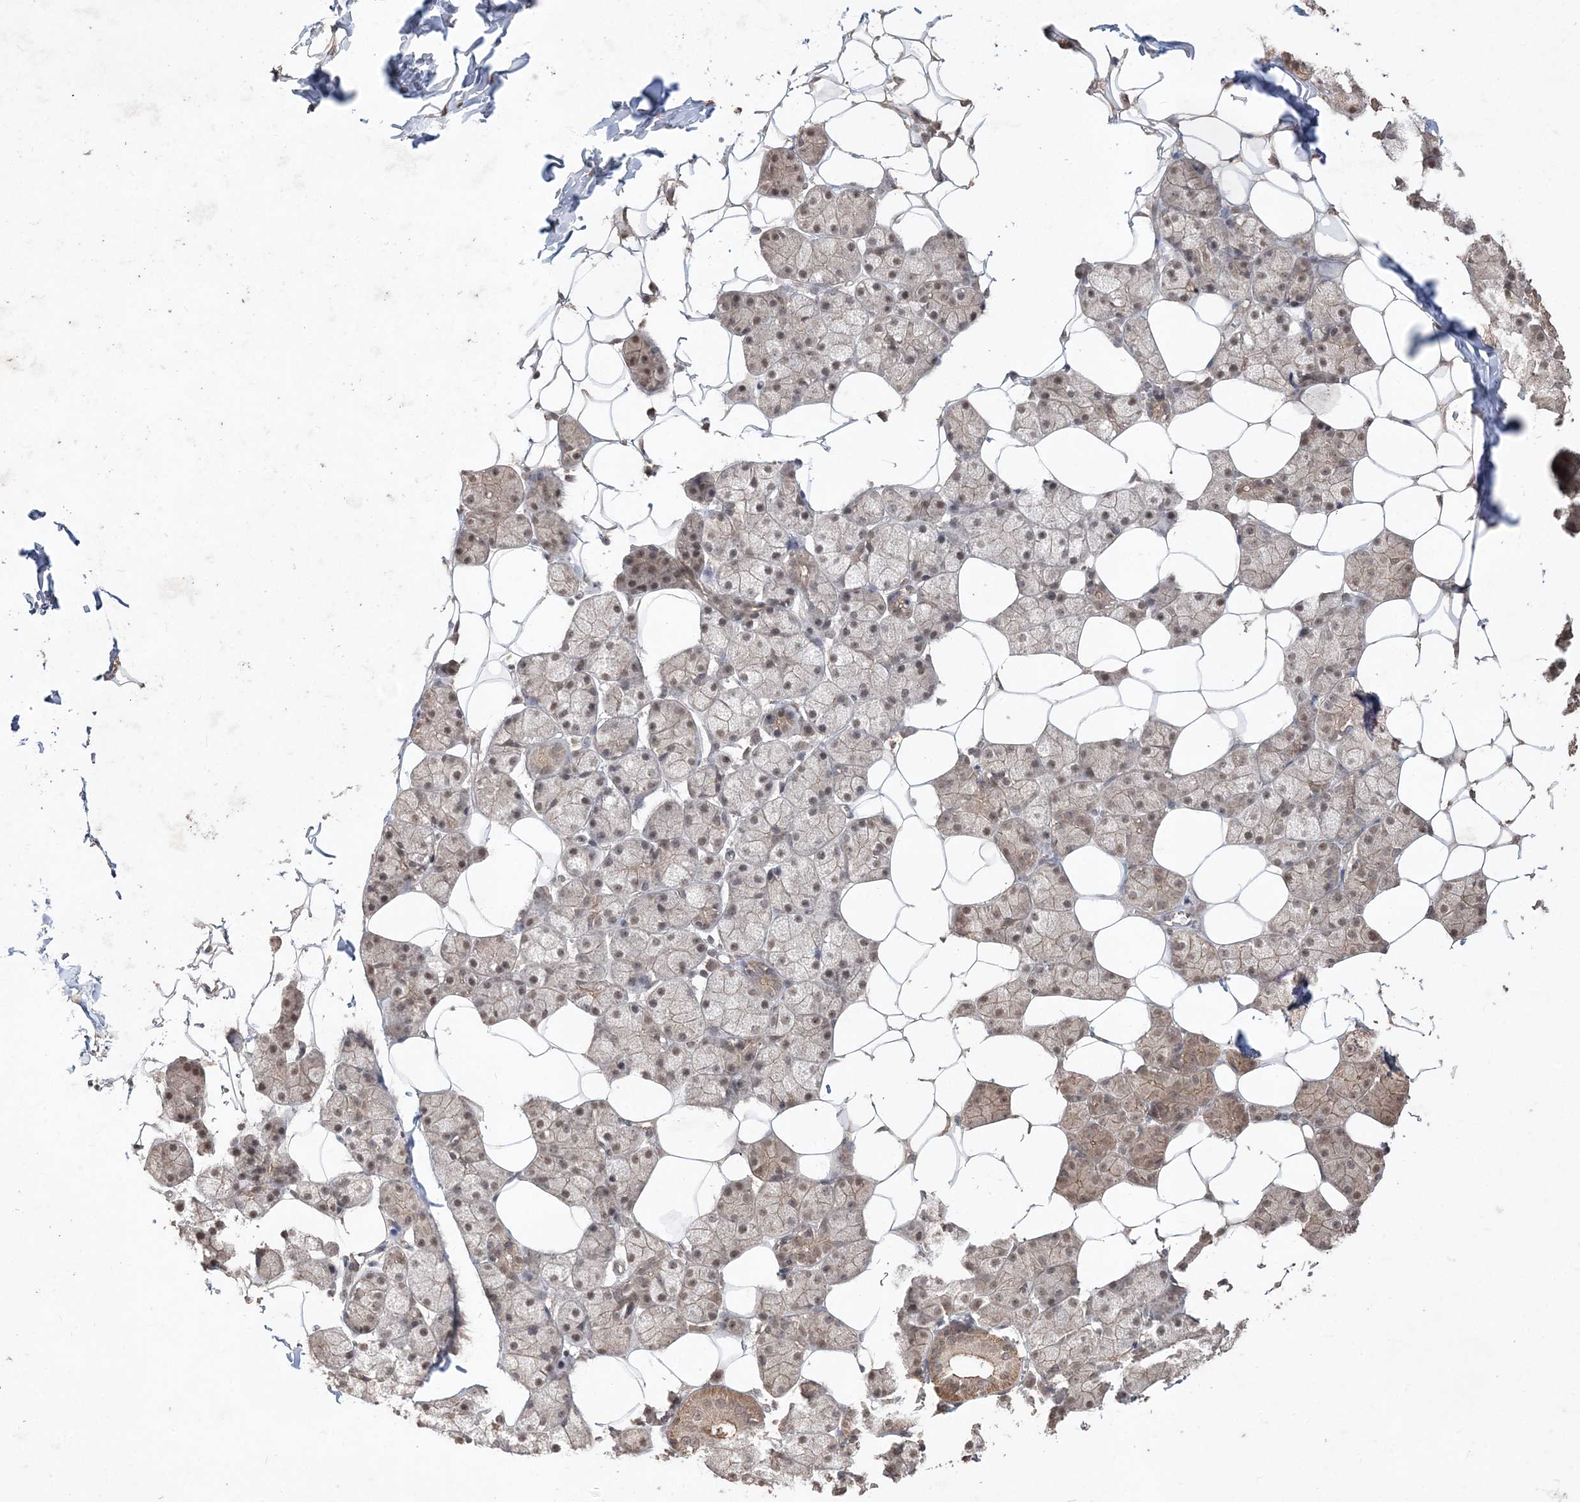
{"staining": {"intensity": "moderate", "quantity": "25%-75%", "location": "cytoplasmic/membranous,nuclear"}, "tissue": "salivary gland", "cell_type": "Glandular cells", "image_type": "normal", "snomed": [{"axis": "morphology", "description": "Normal tissue, NOS"}, {"axis": "topography", "description": "Salivary gland"}], "caption": "DAB immunohistochemical staining of benign human salivary gland shows moderate cytoplasmic/membranous,nuclear protein expression in approximately 25%-75% of glandular cells.", "gene": "EHHADH", "patient": {"sex": "female", "age": 33}}